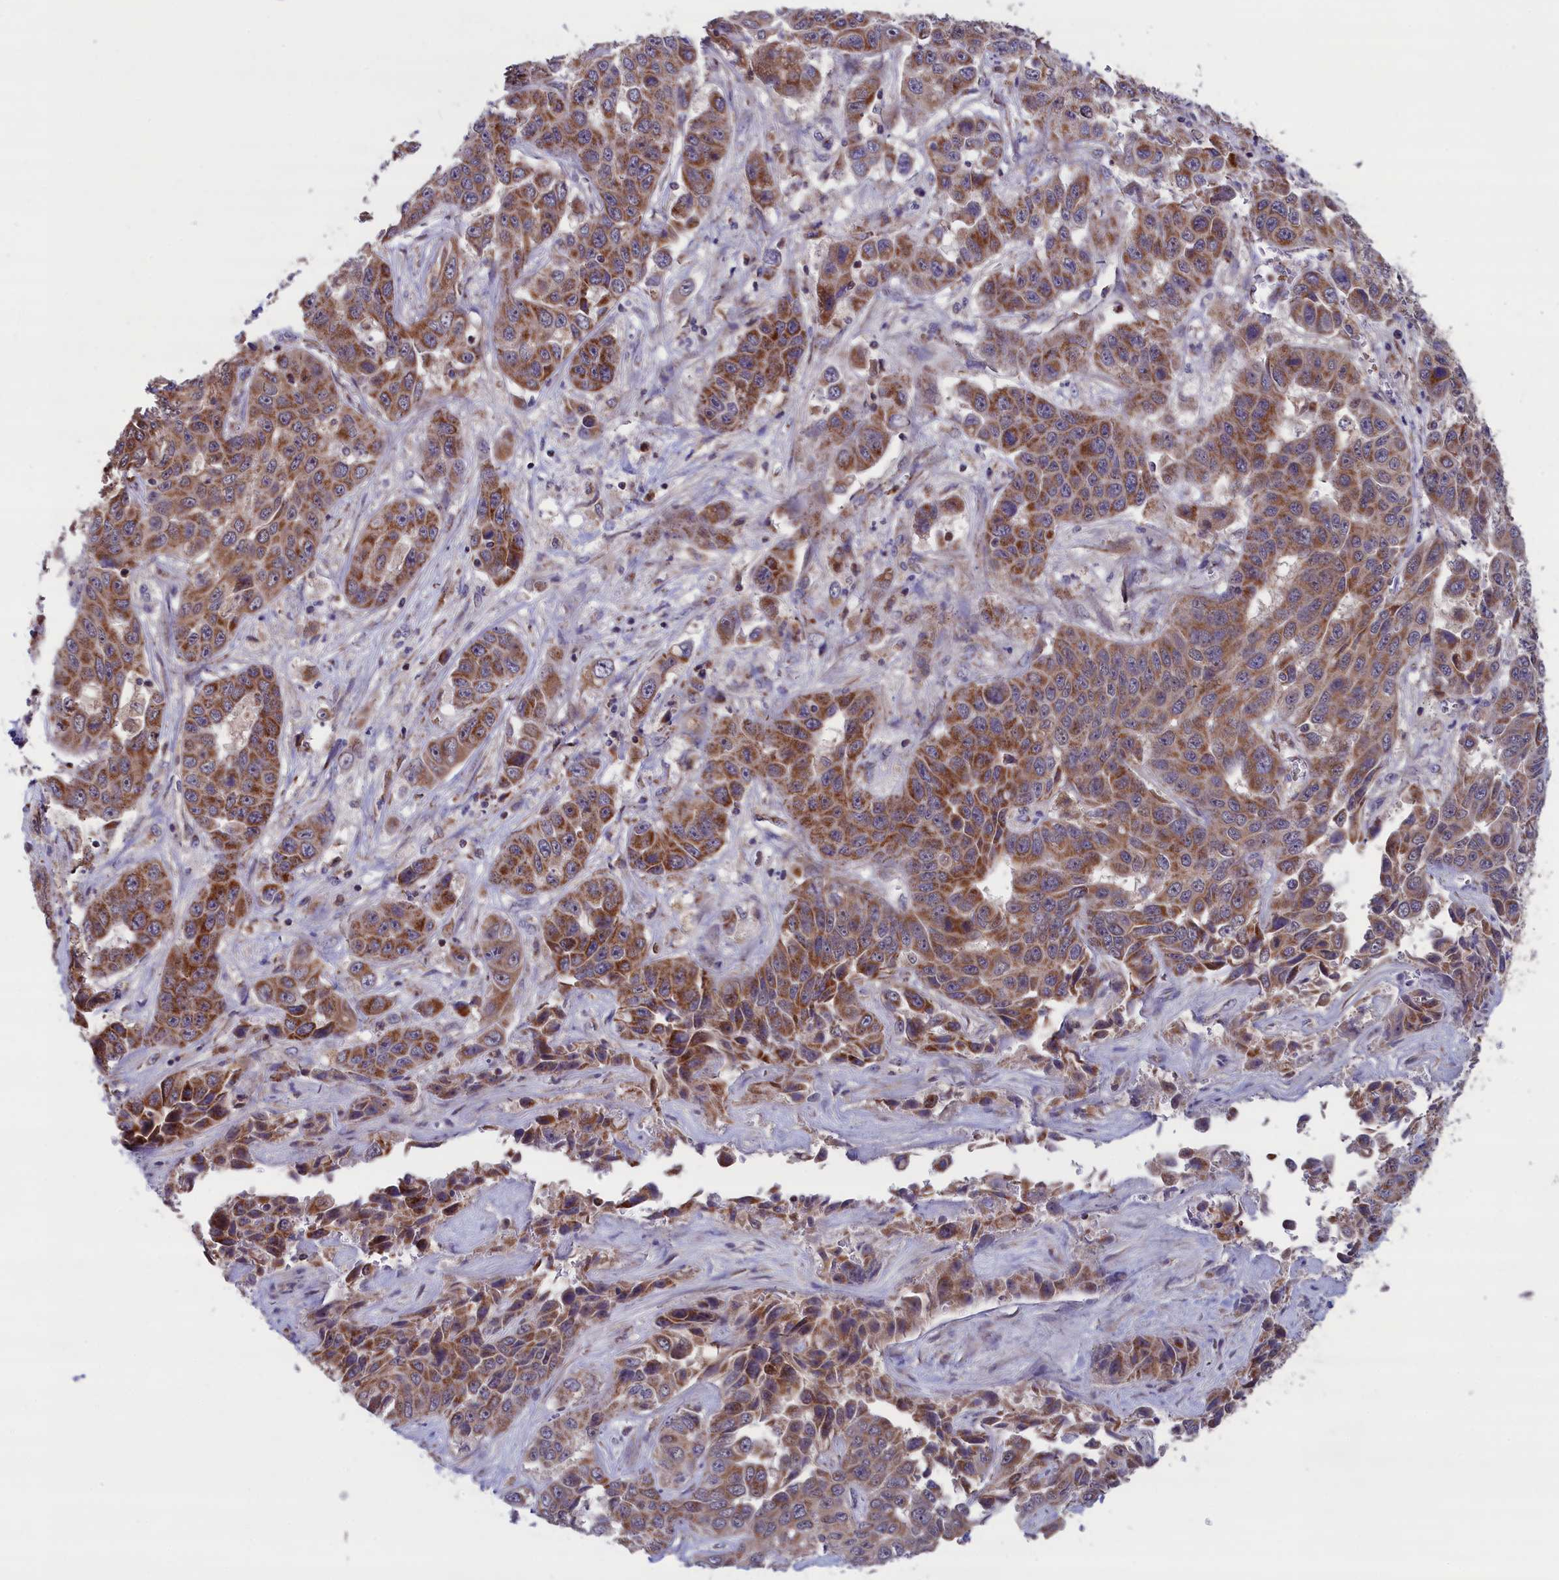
{"staining": {"intensity": "moderate", "quantity": ">75%", "location": "cytoplasmic/membranous"}, "tissue": "liver cancer", "cell_type": "Tumor cells", "image_type": "cancer", "snomed": [{"axis": "morphology", "description": "Cholangiocarcinoma"}, {"axis": "topography", "description": "Liver"}], "caption": "This histopathology image displays immunohistochemistry staining of human cholangiocarcinoma (liver), with medium moderate cytoplasmic/membranous staining in about >75% of tumor cells.", "gene": "TIMM44", "patient": {"sex": "female", "age": 52}}